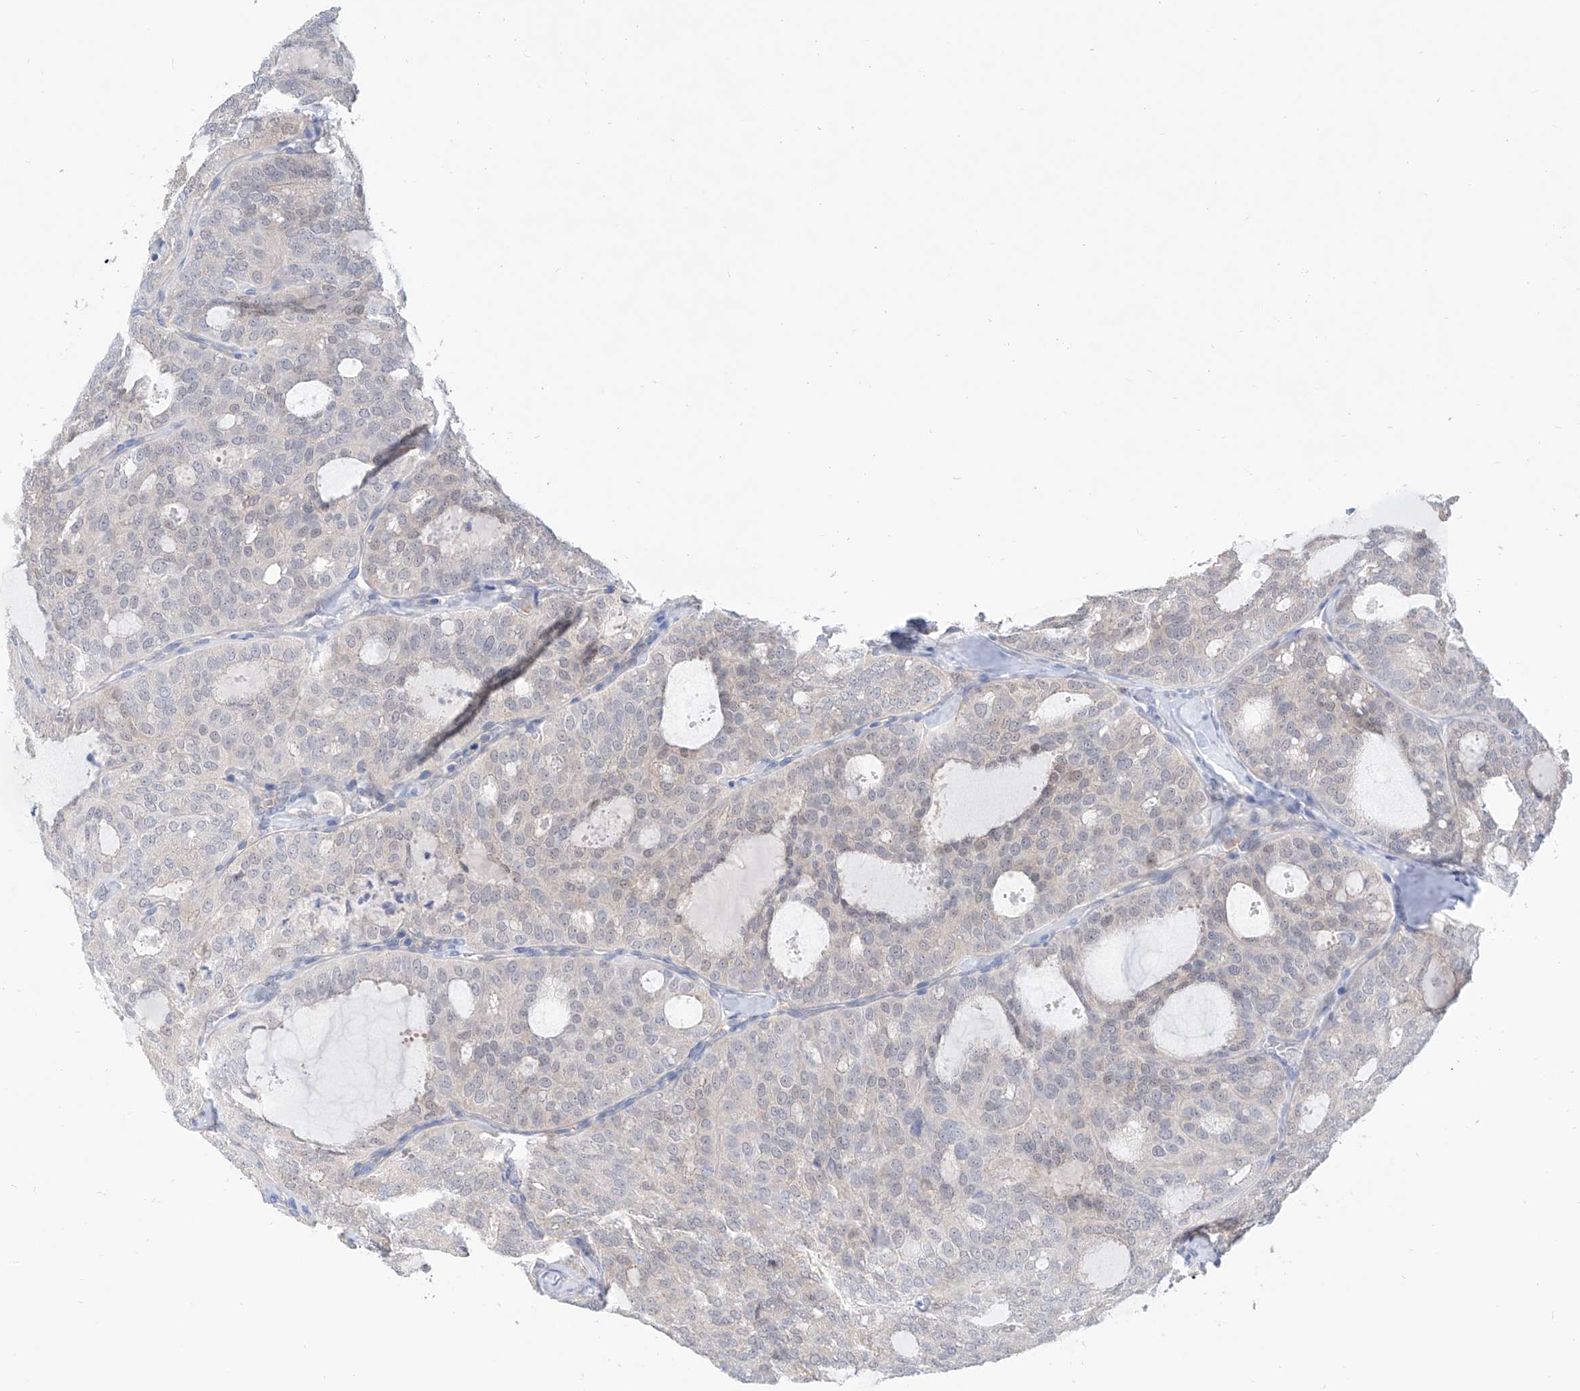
{"staining": {"intensity": "weak", "quantity": "<25%", "location": "cytoplasmic/membranous,nuclear"}, "tissue": "thyroid cancer", "cell_type": "Tumor cells", "image_type": "cancer", "snomed": [{"axis": "morphology", "description": "Follicular adenoma carcinoma, NOS"}, {"axis": "topography", "description": "Thyroid gland"}], "caption": "Follicular adenoma carcinoma (thyroid) was stained to show a protein in brown. There is no significant staining in tumor cells.", "gene": "PDXK", "patient": {"sex": "male", "age": 75}}